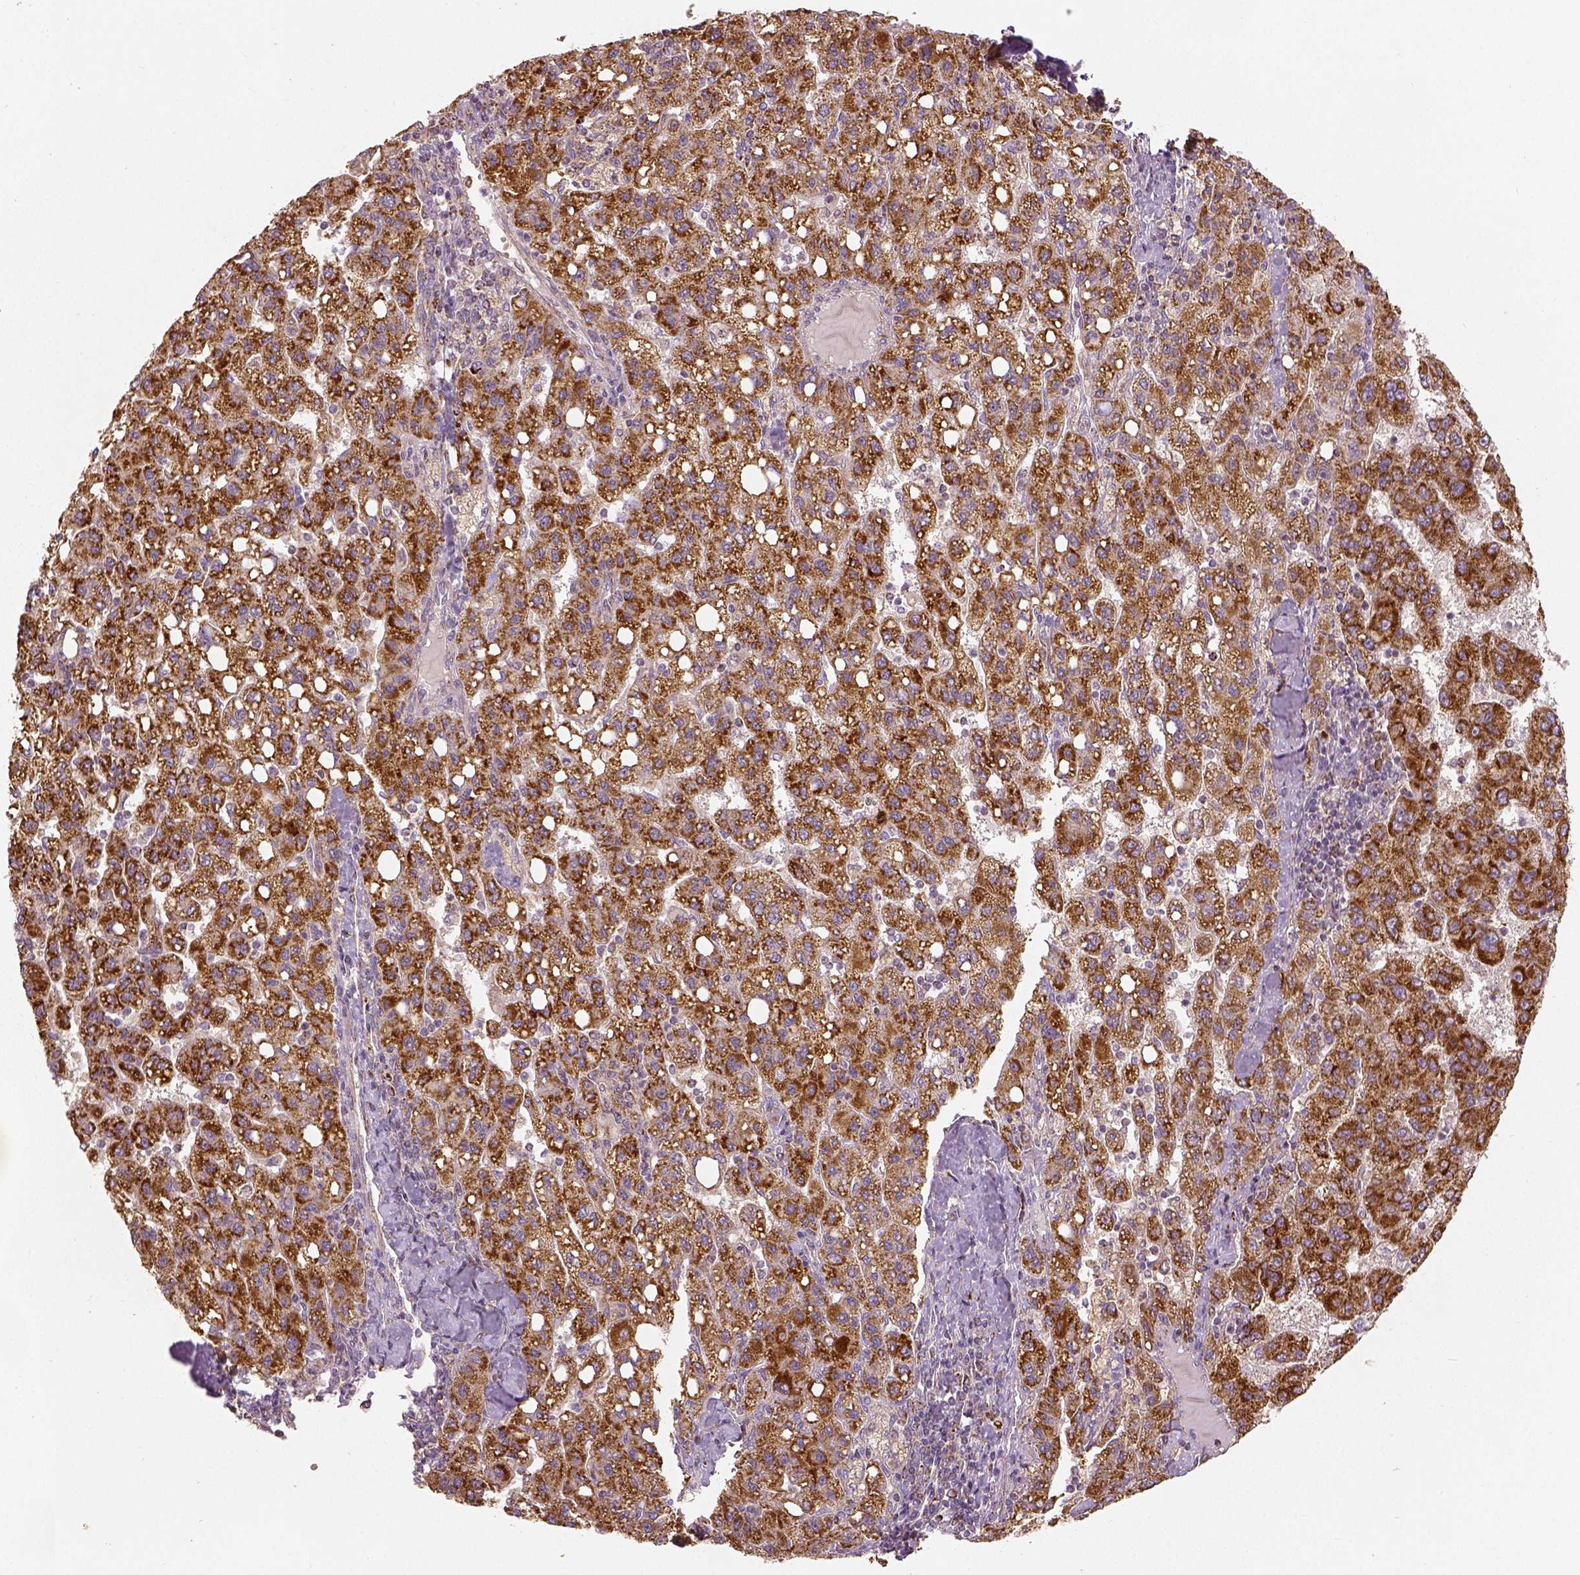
{"staining": {"intensity": "strong", "quantity": ">75%", "location": "cytoplasmic/membranous"}, "tissue": "liver cancer", "cell_type": "Tumor cells", "image_type": "cancer", "snomed": [{"axis": "morphology", "description": "Carcinoma, Hepatocellular, NOS"}, {"axis": "topography", "description": "Liver"}], "caption": "Immunohistochemistry (DAB (3,3'-diaminobenzidine)) staining of human liver cancer (hepatocellular carcinoma) displays strong cytoplasmic/membranous protein positivity in approximately >75% of tumor cells. (DAB (3,3'-diaminobenzidine) = brown stain, brightfield microscopy at high magnification).", "gene": "PGAM5", "patient": {"sex": "female", "age": 82}}